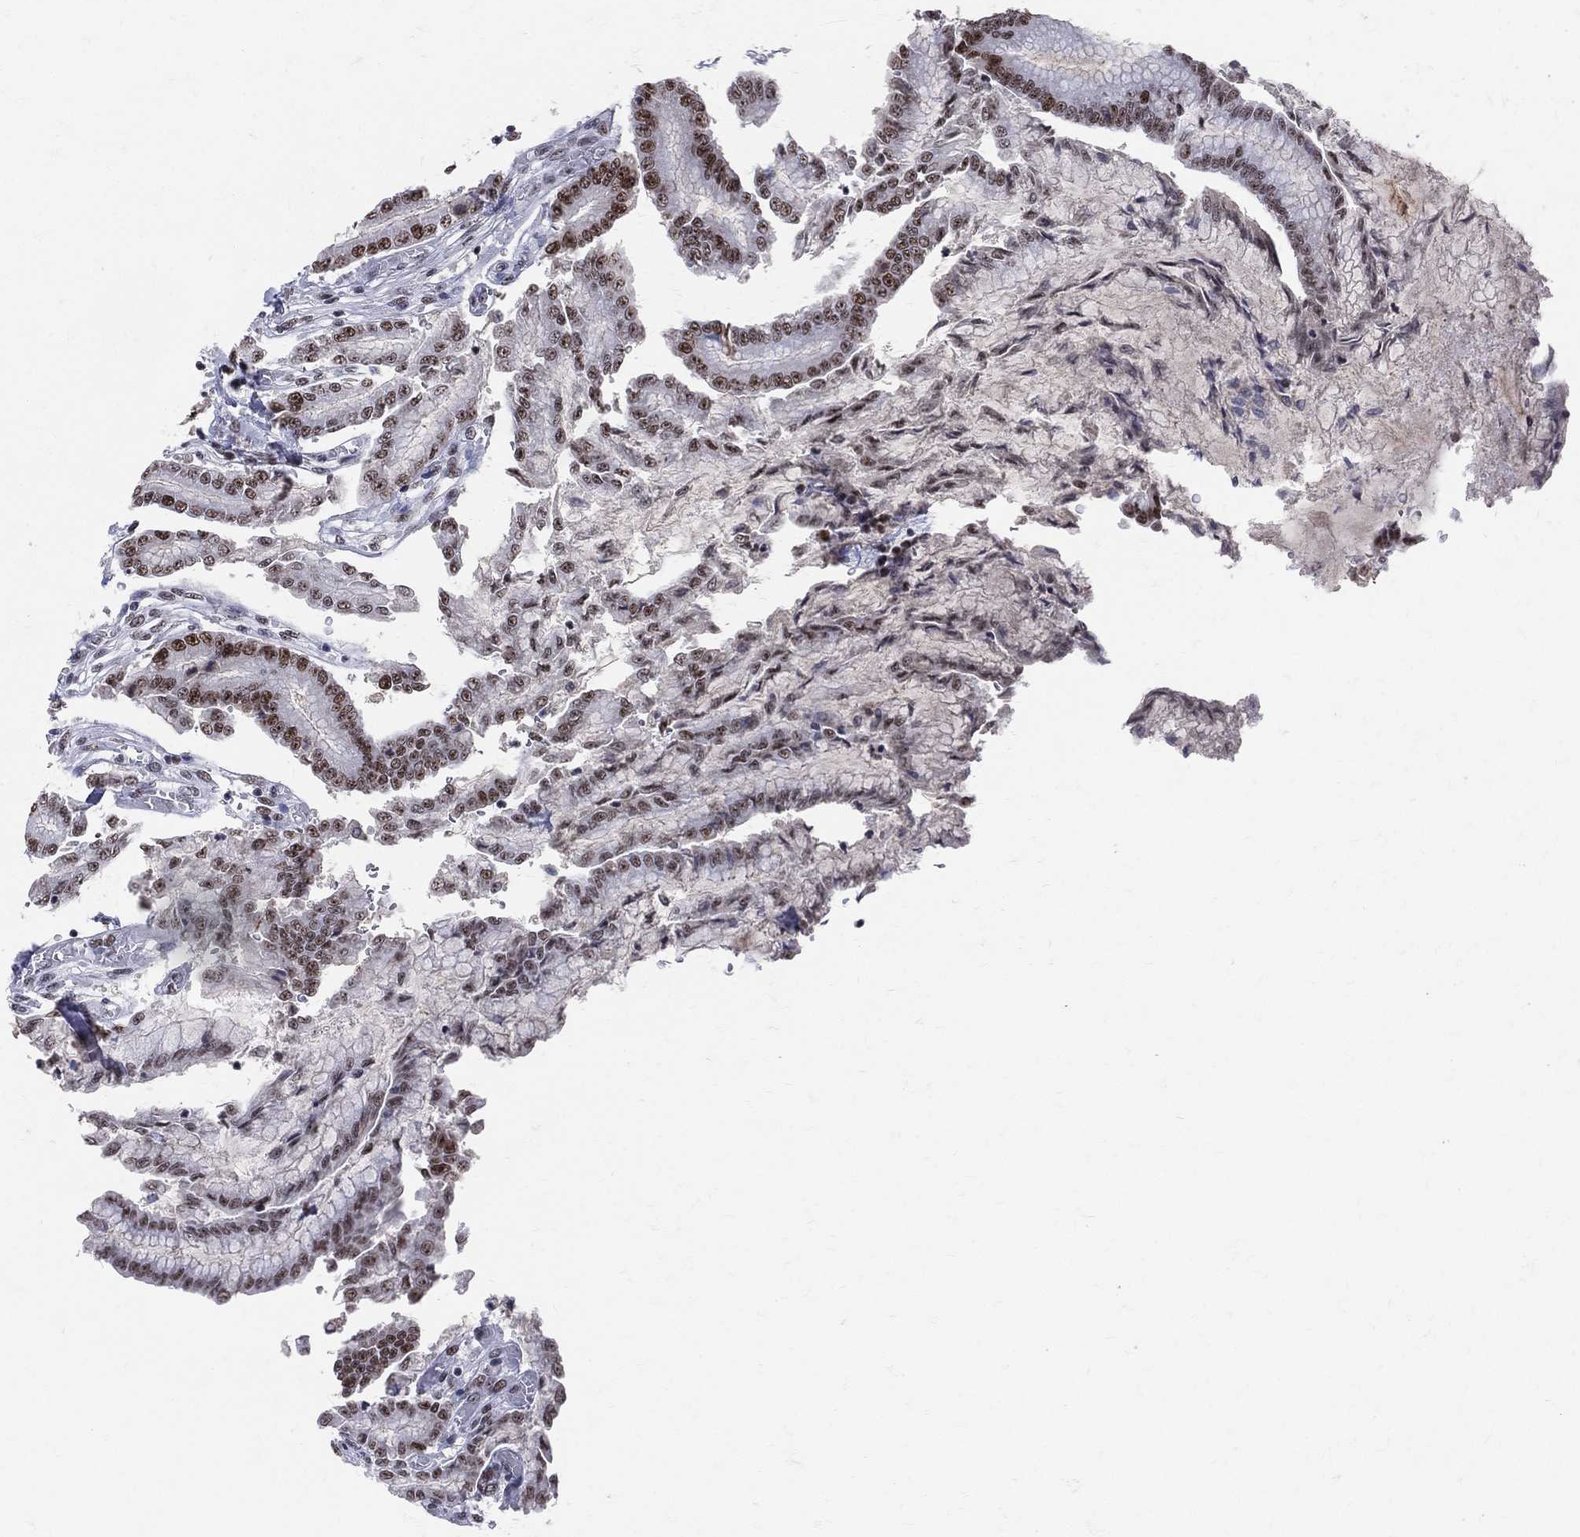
{"staining": {"intensity": "strong", "quantity": ">75%", "location": "nuclear"}, "tissue": "stomach", "cell_type": "Glandular cells", "image_type": "normal", "snomed": [{"axis": "morphology", "description": "Normal tissue, NOS"}, {"axis": "morphology", "description": "Adenocarcinoma, NOS"}, {"axis": "morphology", "description": "Adenocarcinoma, High grade"}, {"axis": "topography", "description": "Stomach, upper"}, {"axis": "topography", "description": "Stomach"}], "caption": "An IHC histopathology image of benign tissue is shown. Protein staining in brown shows strong nuclear positivity in stomach within glandular cells.", "gene": "CDK7", "patient": {"sex": "female", "age": 65}}